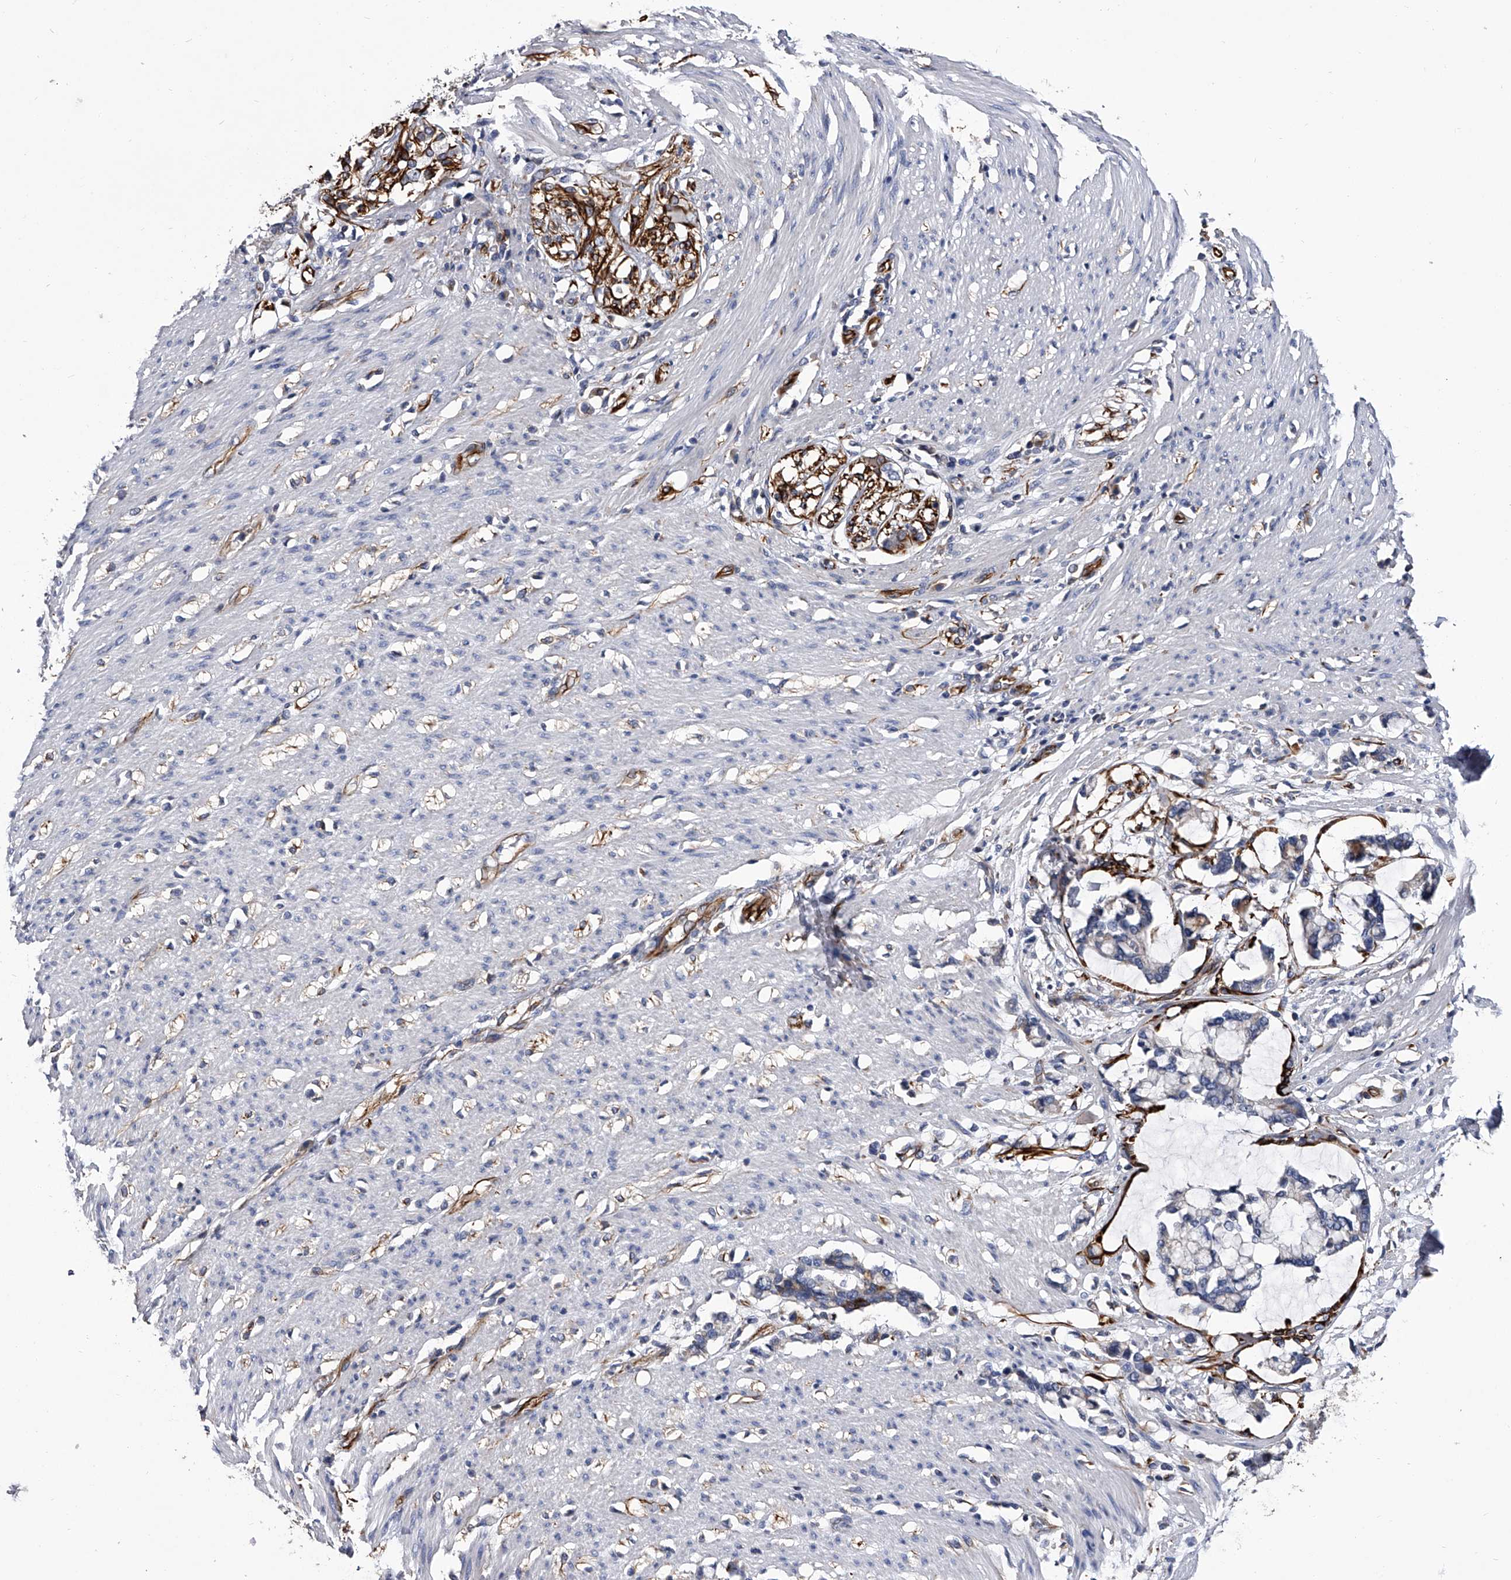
{"staining": {"intensity": "negative", "quantity": "none", "location": "none"}, "tissue": "smooth muscle", "cell_type": "Smooth muscle cells", "image_type": "normal", "snomed": [{"axis": "morphology", "description": "Normal tissue, NOS"}, {"axis": "morphology", "description": "Adenocarcinoma, NOS"}, {"axis": "topography", "description": "Colon"}, {"axis": "topography", "description": "Peripheral nerve tissue"}], "caption": "The photomicrograph demonstrates no significant expression in smooth muscle cells of smooth muscle. (DAB IHC visualized using brightfield microscopy, high magnification).", "gene": "EFCAB7", "patient": {"sex": "male", "age": 14}}